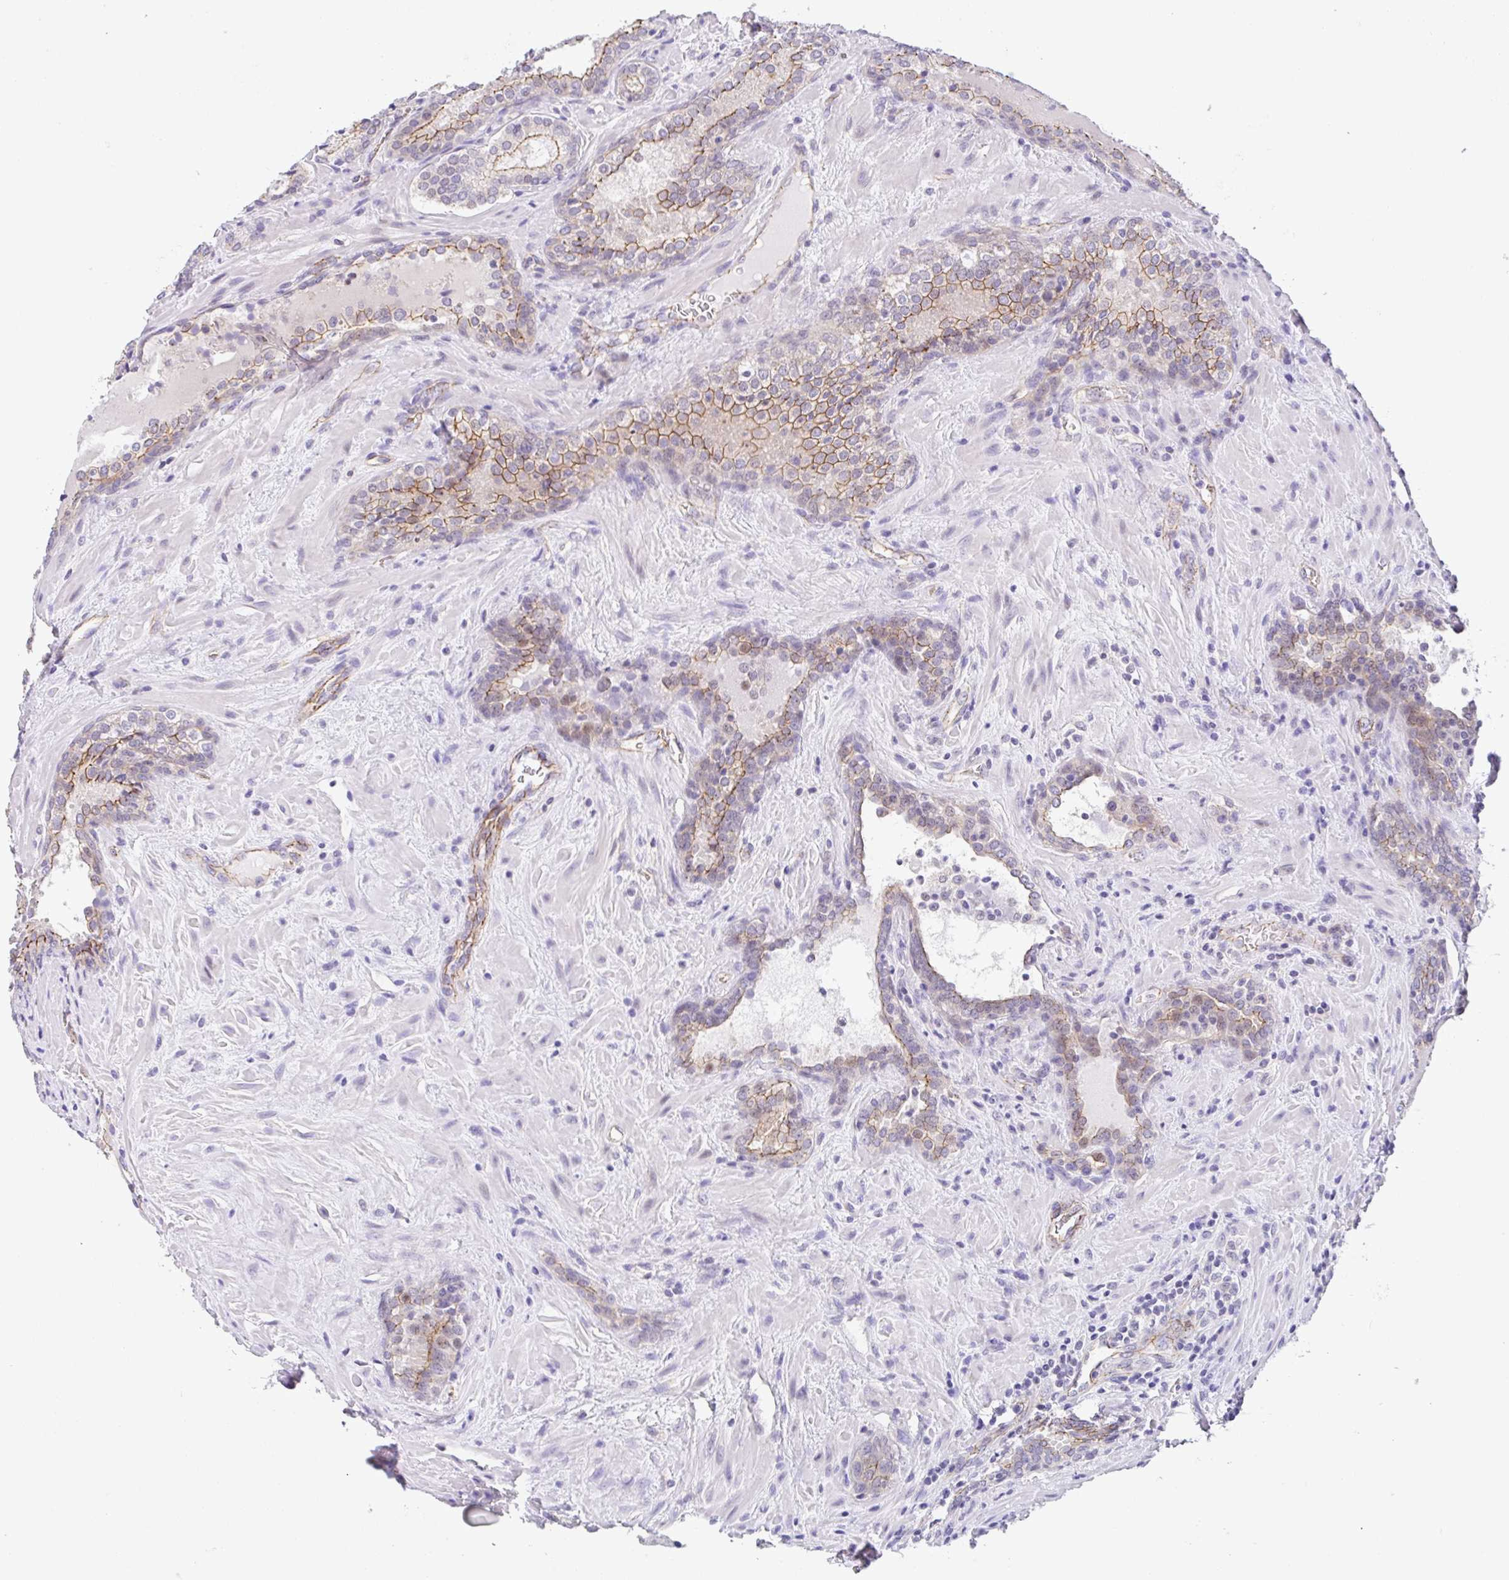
{"staining": {"intensity": "moderate", "quantity": "<25%", "location": "cytoplasmic/membranous"}, "tissue": "prostate cancer", "cell_type": "Tumor cells", "image_type": "cancer", "snomed": [{"axis": "morphology", "description": "Adenocarcinoma, Low grade"}, {"axis": "topography", "description": "Prostate"}], "caption": "Approximately <25% of tumor cells in prostate cancer (low-grade adenocarcinoma) show moderate cytoplasmic/membranous protein positivity as visualized by brown immunohistochemical staining.", "gene": "CGNL1", "patient": {"sex": "male", "age": 62}}